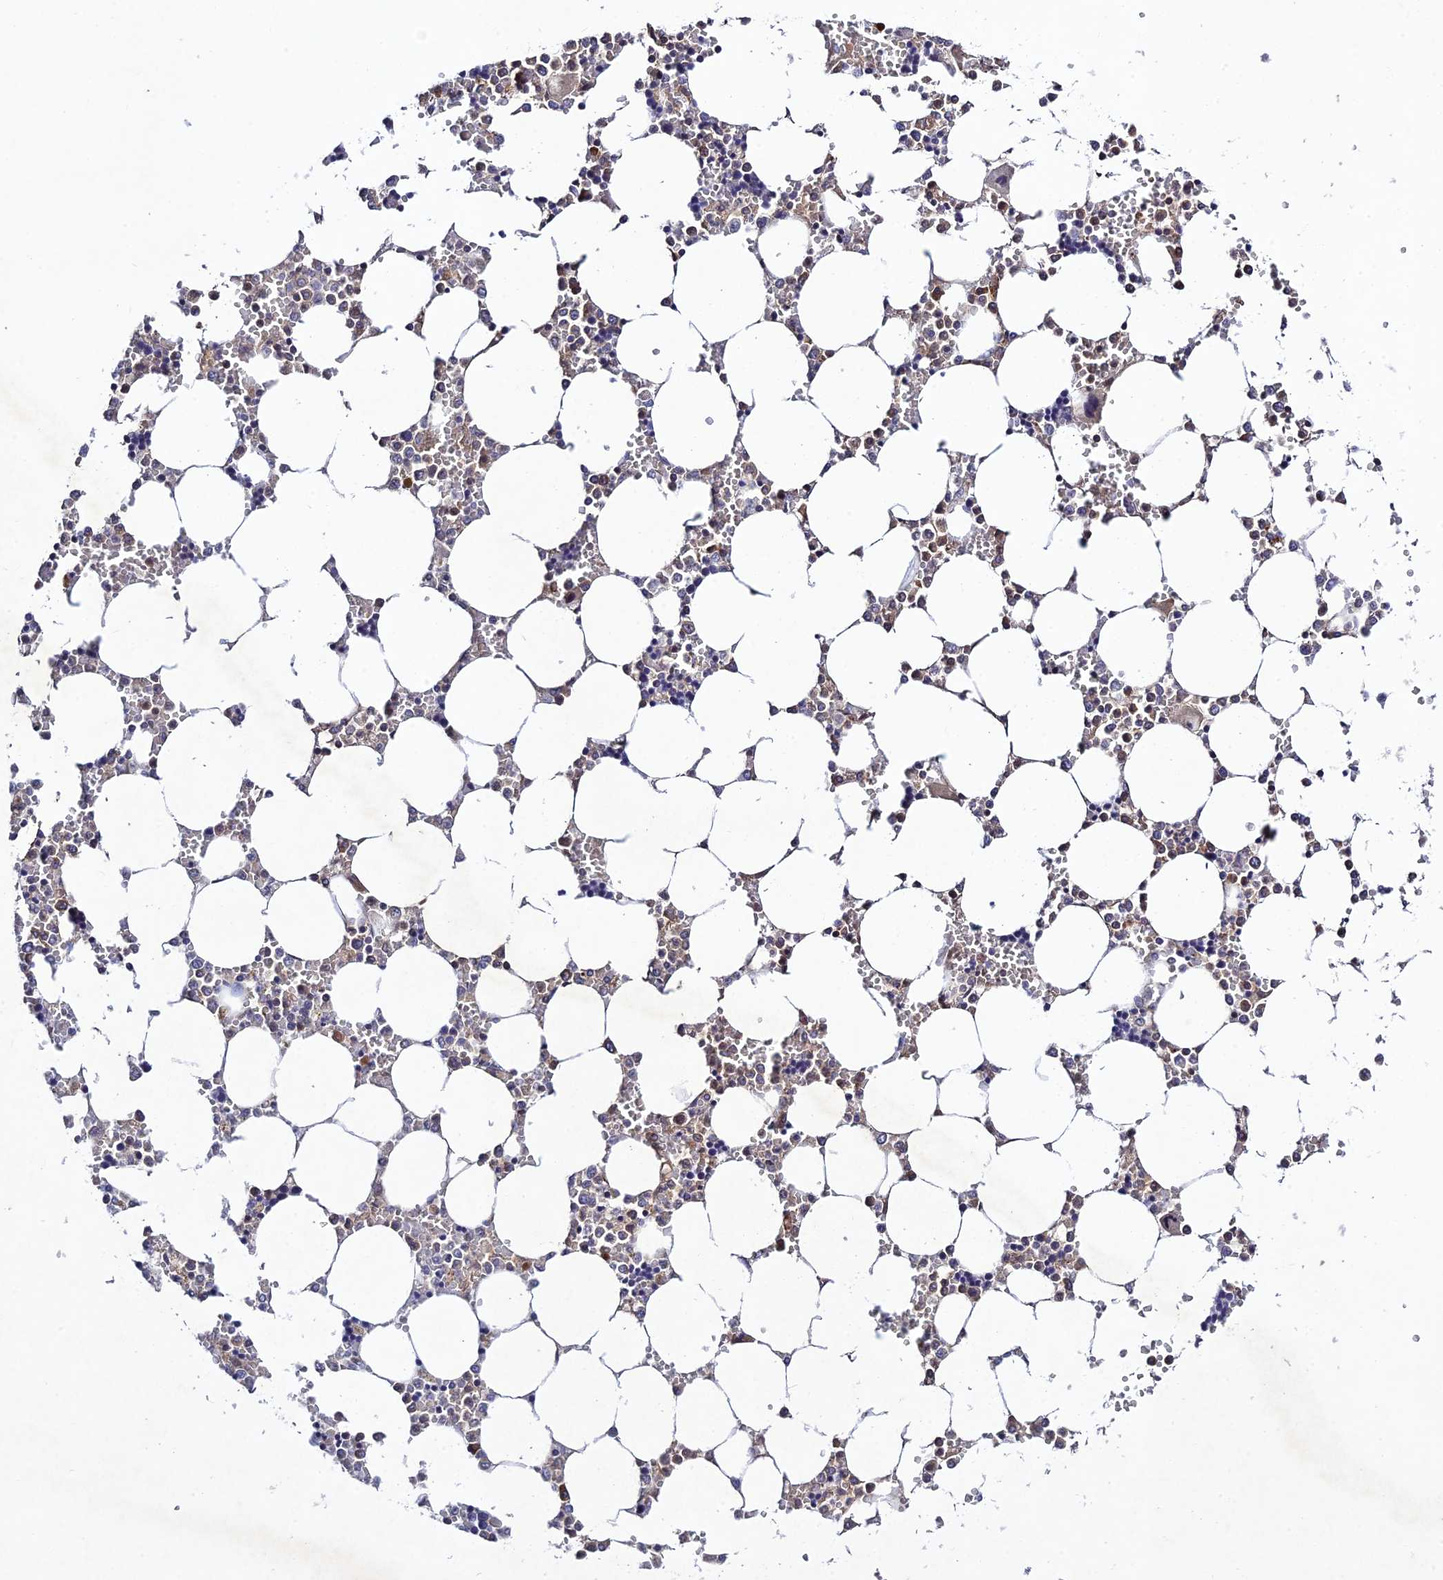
{"staining": {"intensity": "negative", "quantity": "none", "location": "none"}, "tissue": "bone marrow", "cell_type": "Hematopoietic cells", "image_type": "normal", "snomed": [{"axis": "morphology", "description": "Normal tissue, NOS"}, {"axis": "topography", "description": "Bone marrow"}], "caption": "Hematopoietic cells show no significant protein staining in normal bone marrow. Brightfield microscopy of immunohistochemistry (IHC) stained with DAB (brown) and hematoxylin (blue), captured at high magnification.", "gene": "CHST5", "patient": {"sex": "male", "age": 64}}